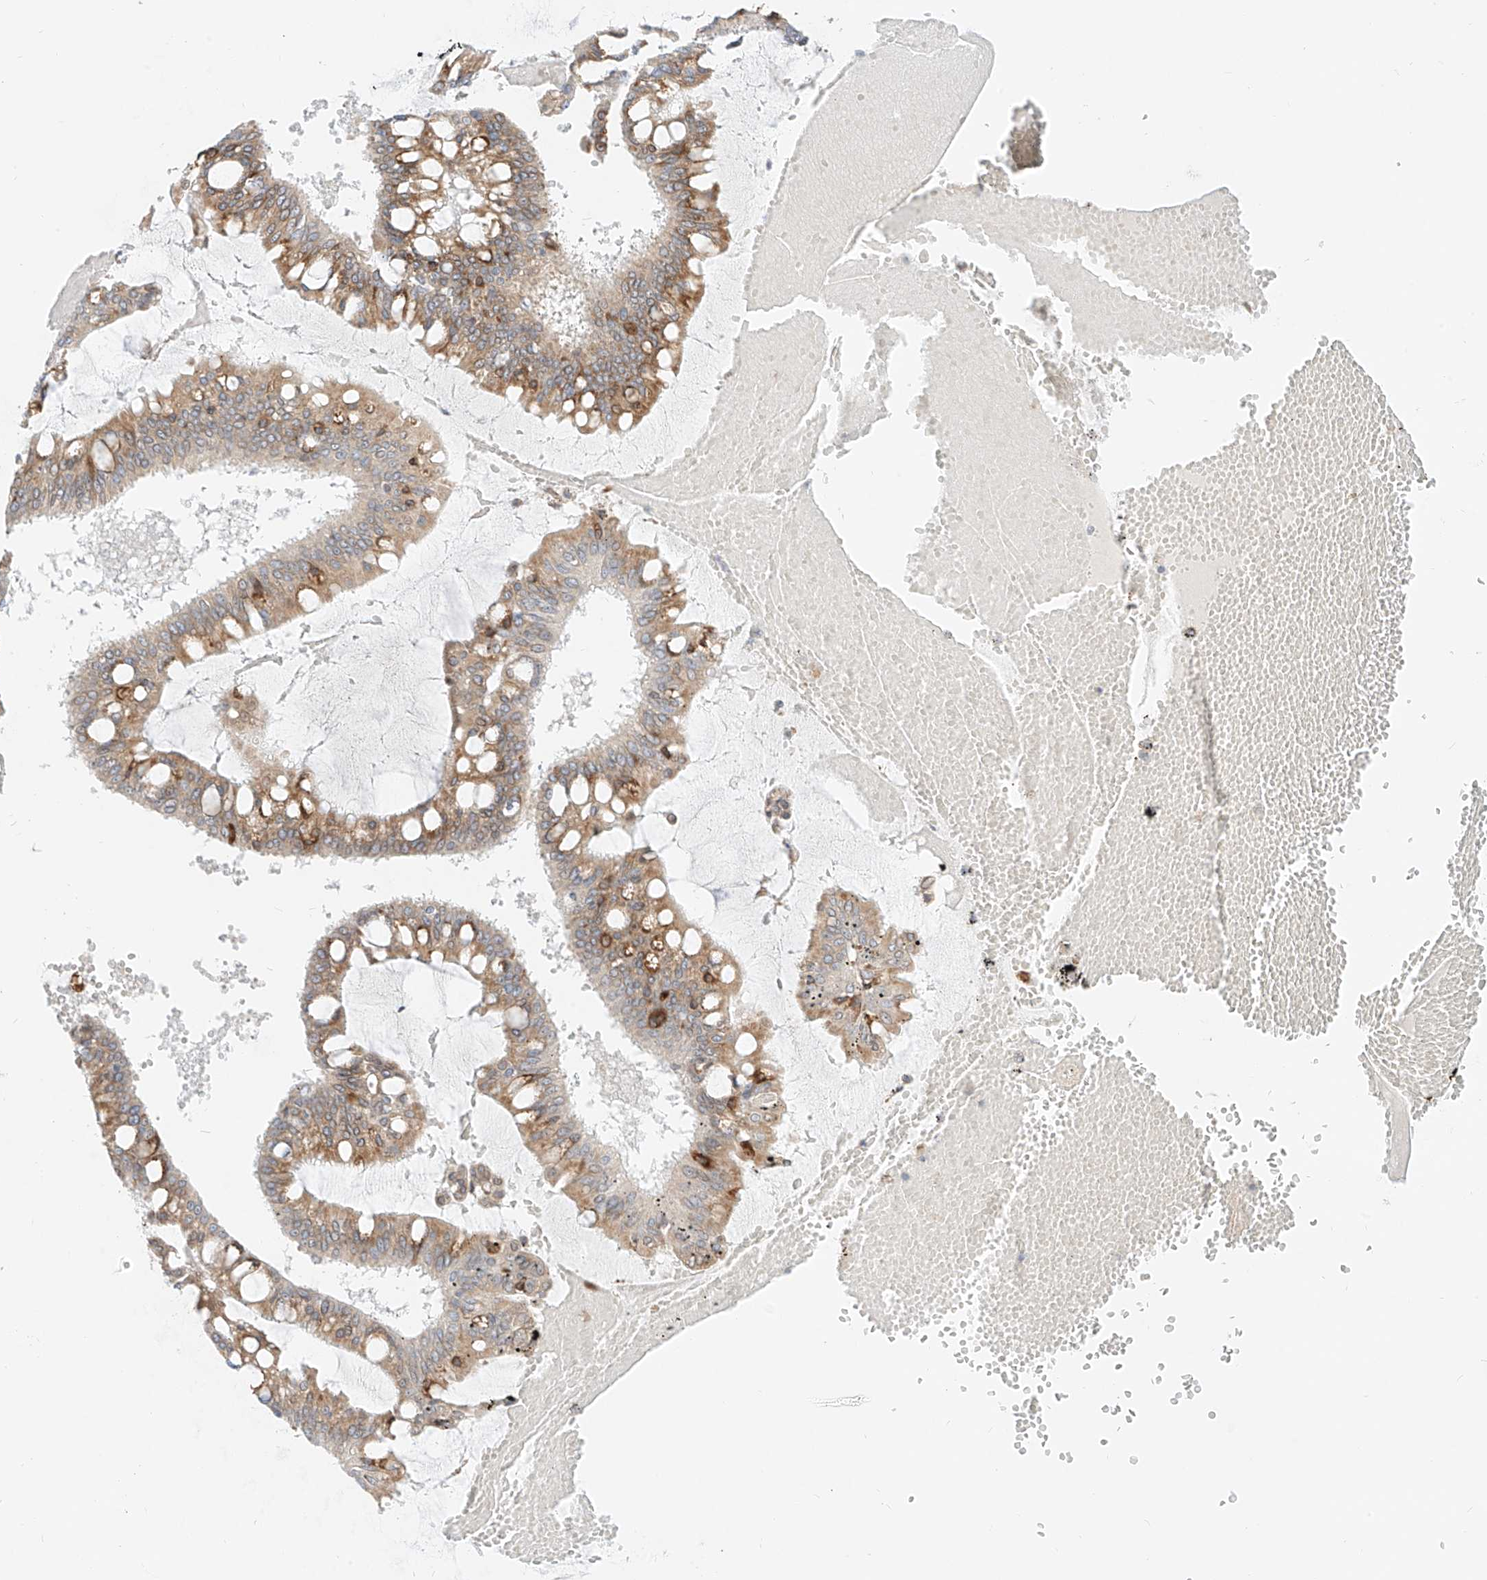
{"staining": {"intensity": "moderate", "quantity": "25%-75%", "location": "cytoplasmic/membranous"}, "tissue": "ovarian cancer", "cell_type": "Tumor cells", "image_type": "cancer", "snomed": [{"axis": "morphology", "description": "Cystadenocarcinoma, mucinous, NOS"}, {"axis": "topography", "description": "Ovary"}], "caption": "Human ovarian mucinous cystadenocarcinoma stained for a protein (brown) demonstrates moderate cytoplasmic/membranous positive staining in about 25%-75% of tumor cells.", "gene": "STT3A", "patient": {"sex": "female", "age": 73}}